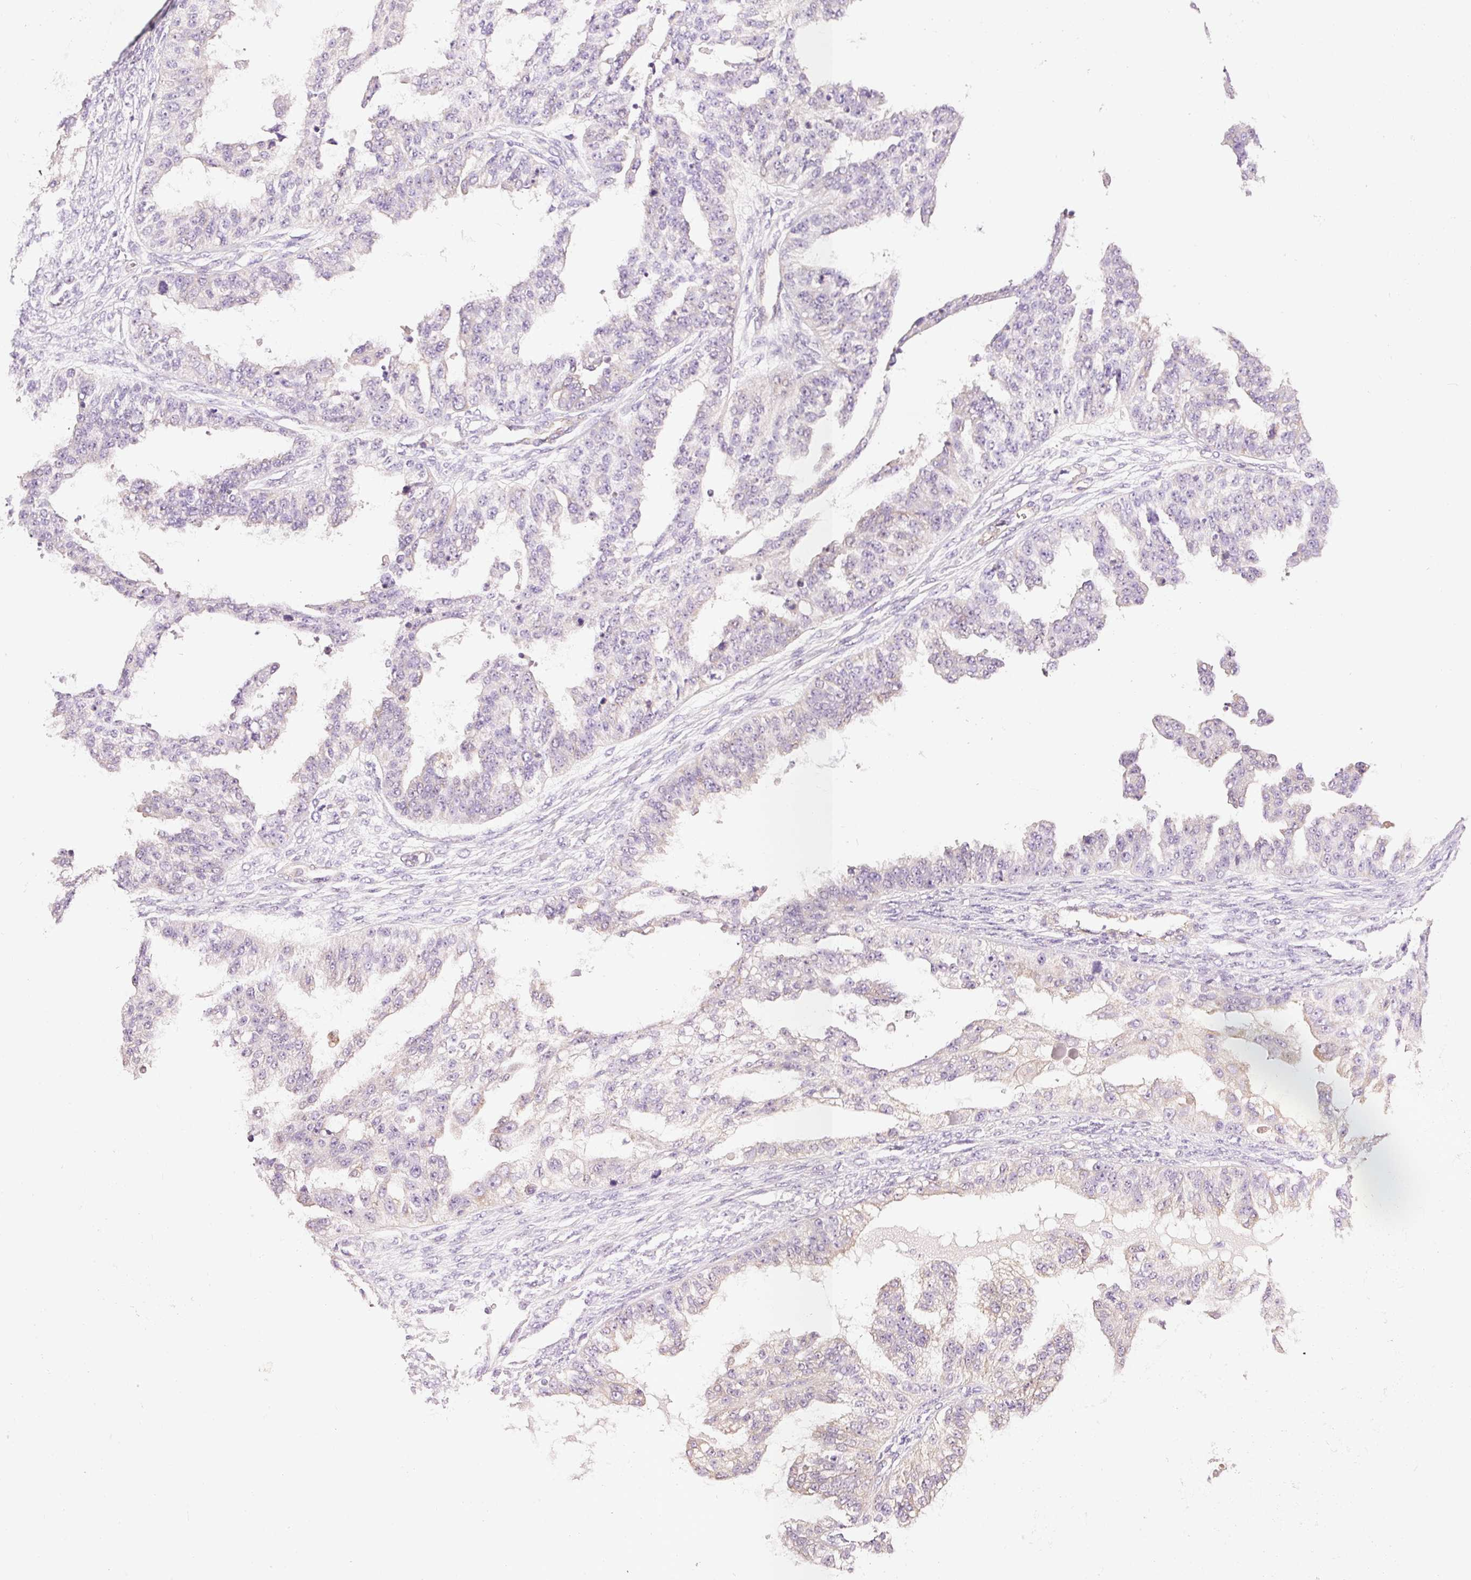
{"staining": {"intensity": "negative", "quantity": "none", "location": "none"}, "tissue": "ovarian cancer", "cell_type": "Tumor cells", "image_type": "cancer", "snomed": [{"axis": "morphology", "description": "Cystadenocarcinoma, serous, NOS"}, {"axis": "topography", "description": "Ovary"}], "caption": "Image shows no protein staining in tumor cells of ovarian serous cystadenocarcinoma tissue. Brightfield microscopy of immunohistochemistry (IHC) stained with DAB (3,3'-diaminobenzidine) (brown) and hematoxylin (blue), captured at high magnification.", "gene": "PNPLA5", "patient": {"sex": "female", "age": 58}}